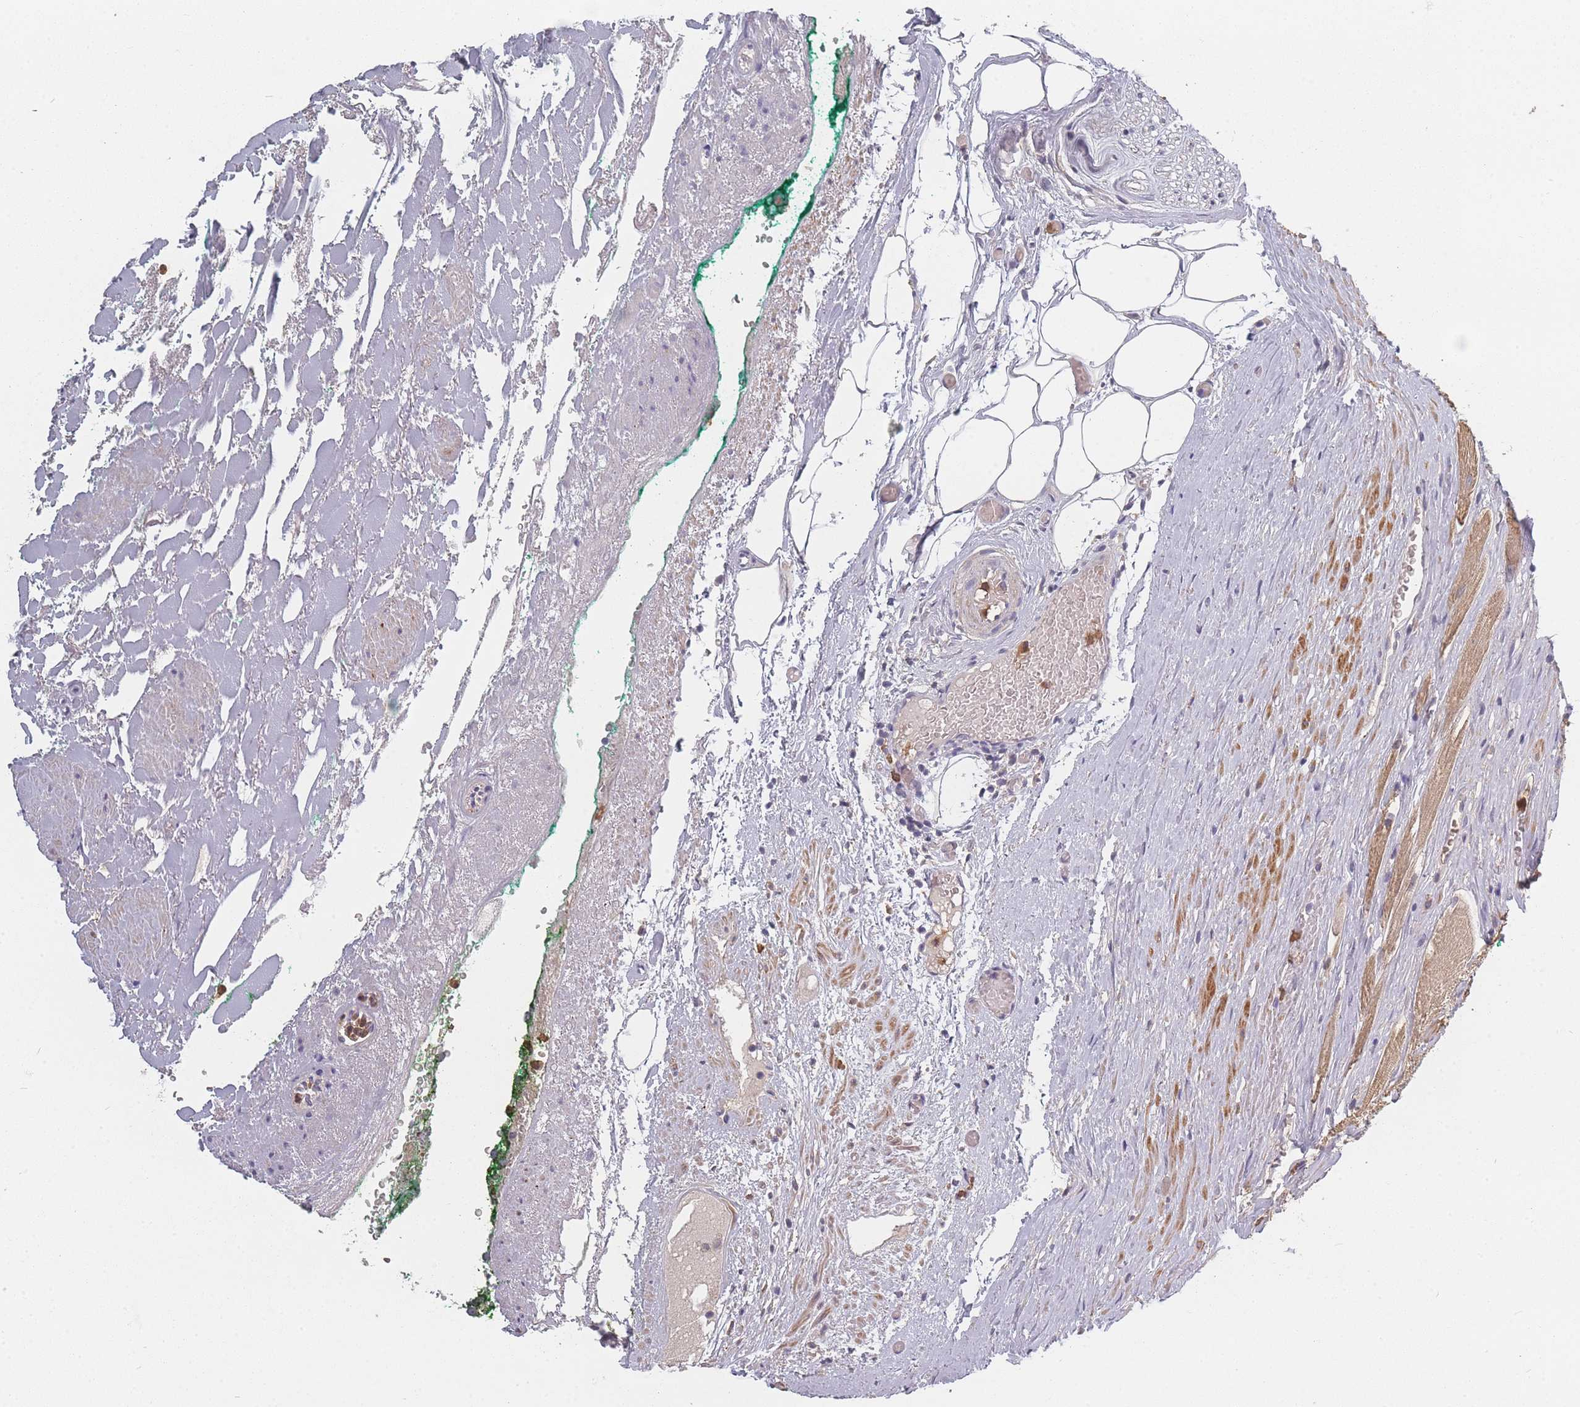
{"staining": {"intensity": "negative", "quantity": "none", "location": "none"}, "tissue": "prostate cancer", "cell_type": "Tumor cells", "image_type": "cancer", "snomed": [{"axis": "morphology", "description": "Adenocarcinoma, High grade"}, {"axis": "topography", "description": "Prostate"}], "caption": "Immunohistochemistry (IHC) photomicrograph of neoplastic tissue: human prostate cancer stained with DAB reveals no significant protein expression in tumor cells. Nuclei are stained in blue.", "gene": "BST1", "patient": {"sex": "male", "age": 67}}